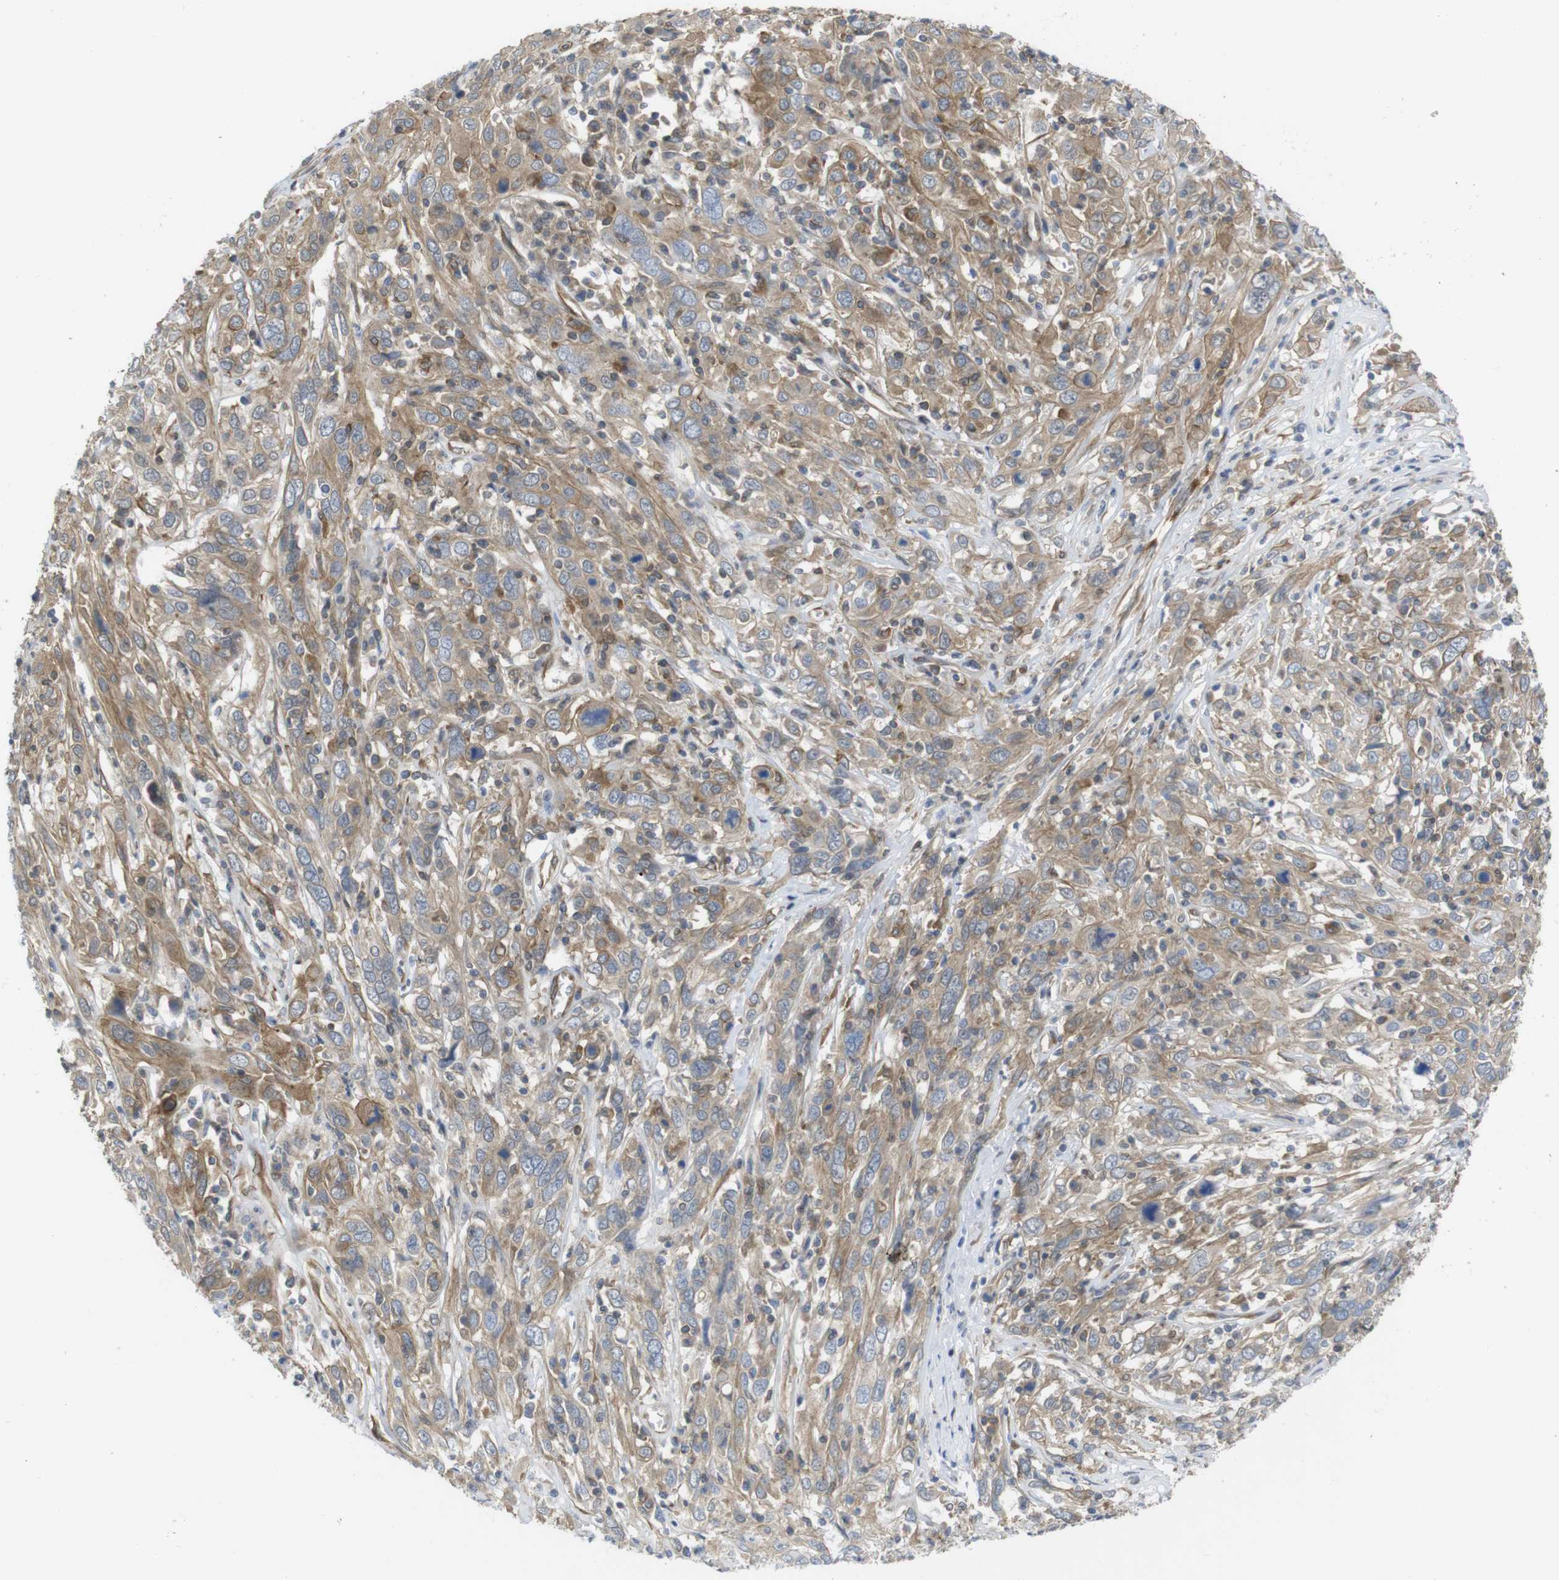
{"staining": {"intensity": "moderate", "quantity": ">75%", "location": "cytoplasmic/membranous"}, "tissue": "cervical cancer", "cell_type": "Tumor cells", "image_type": "cancer", "snomed": [{"axis": "morphology", "description": "Squamous cell carcinoma, NOS"}, {"axis": "topography", "description": "Cervix"}], "caption": "Immunohistochemical staining of human cervical squamous cell carcinoma exhibits medium levels of moderate cytoplasmic/membranous protein expression in approximately >75% of tumor cells.", "gene": "ZDHHC5", "patient": {"sex": "female", "age": 46}}